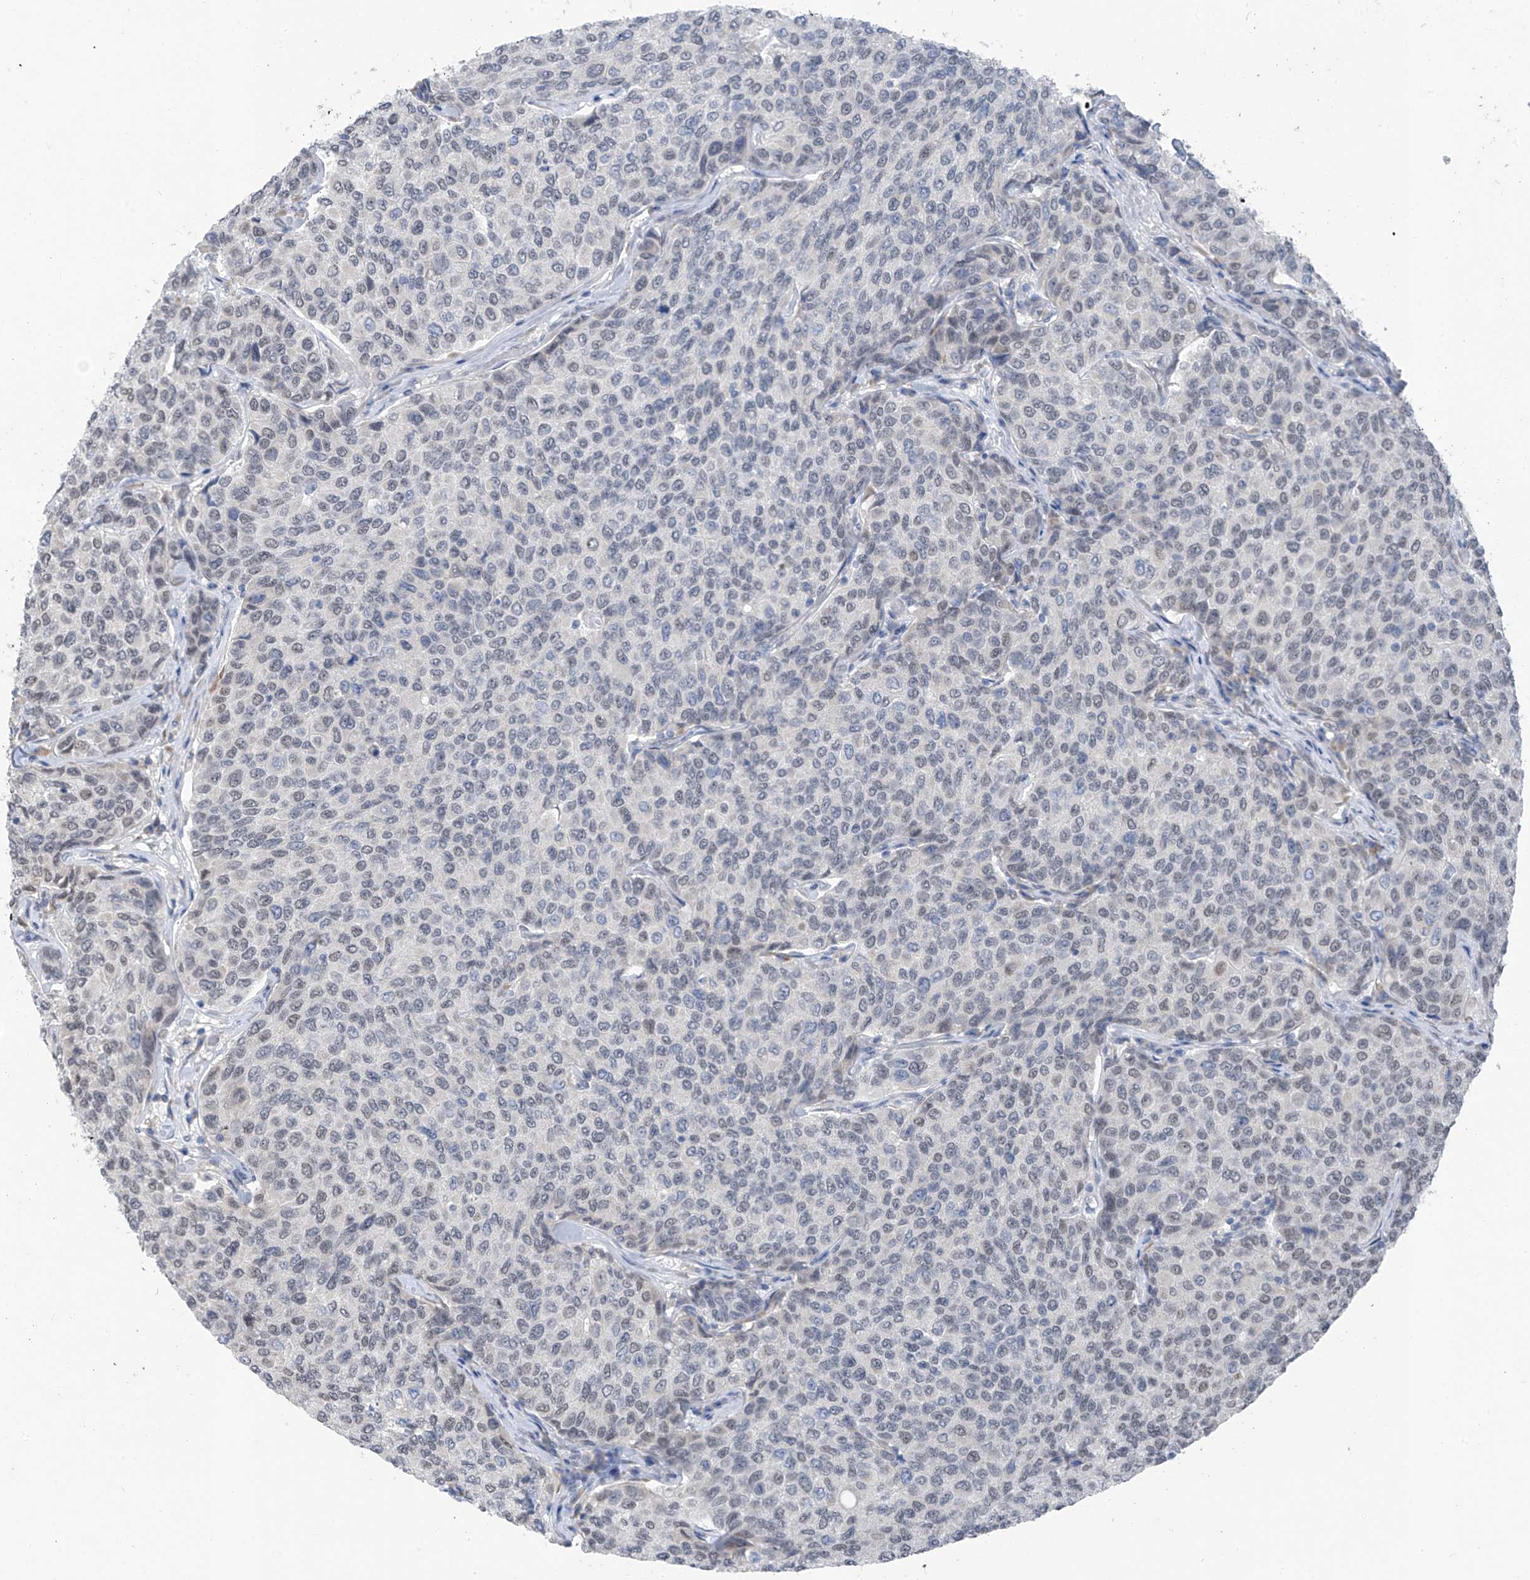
{"staining": {"intensity": "weak", "quantity": "<25%", "location": "nuclear"}, "tissue": "breast cancer", "cell_type": "Tumor cells", "image_type": "cancer", "snomed": [{"axis": "morphology", "description": "Duct carcinoma"}, {"axis": "topography", "description": "Breast"}], "caption": "The histopathology image displays no staining of tumor cells in breast invasive ductal carcinoma. (Brightfield microscopy of DAB (3,3'-diaminobenzidine) IHC at high magnification).", "gene": "CYP4V2", "patient": {"sex": "female", "age": 55}}